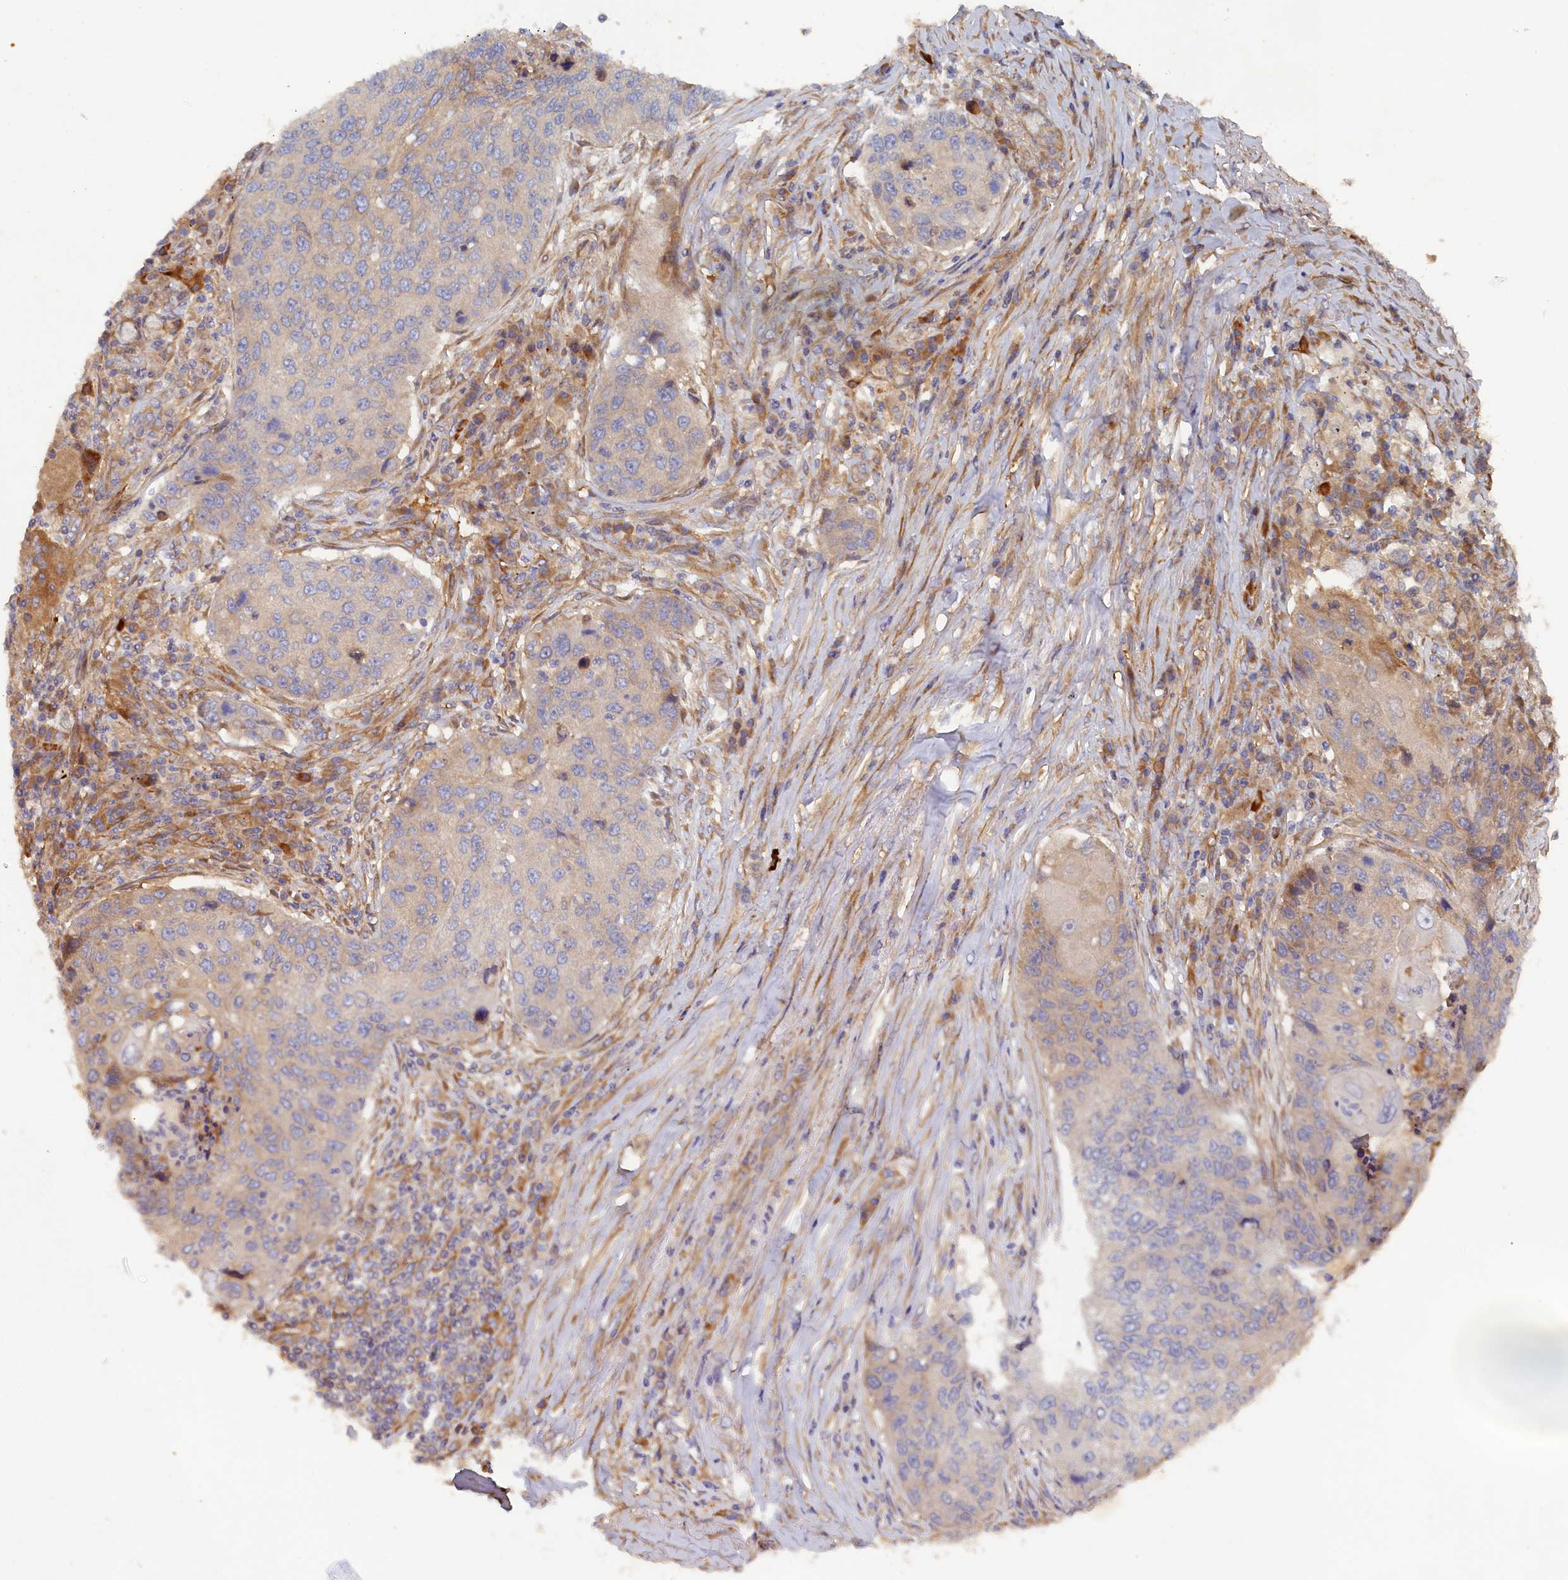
{"staining": {"intensity": "negative", "quantity": "none", "location": "none"}, "tissue": "lung cancer", "cell_type": "Tumor cells", "image_type": "cancer", "snomed": [{"axis": "morphology", "description": "Squamous cell carcinoma, NOS"}, {"axis": "topography", "description": "Lung"}], "caption": "The IHC micrograph has no significant expression in tumor cells of lung cancer tissue.", "gene": "TMEM196", "patient": {"sex": "female", "age": 63}}